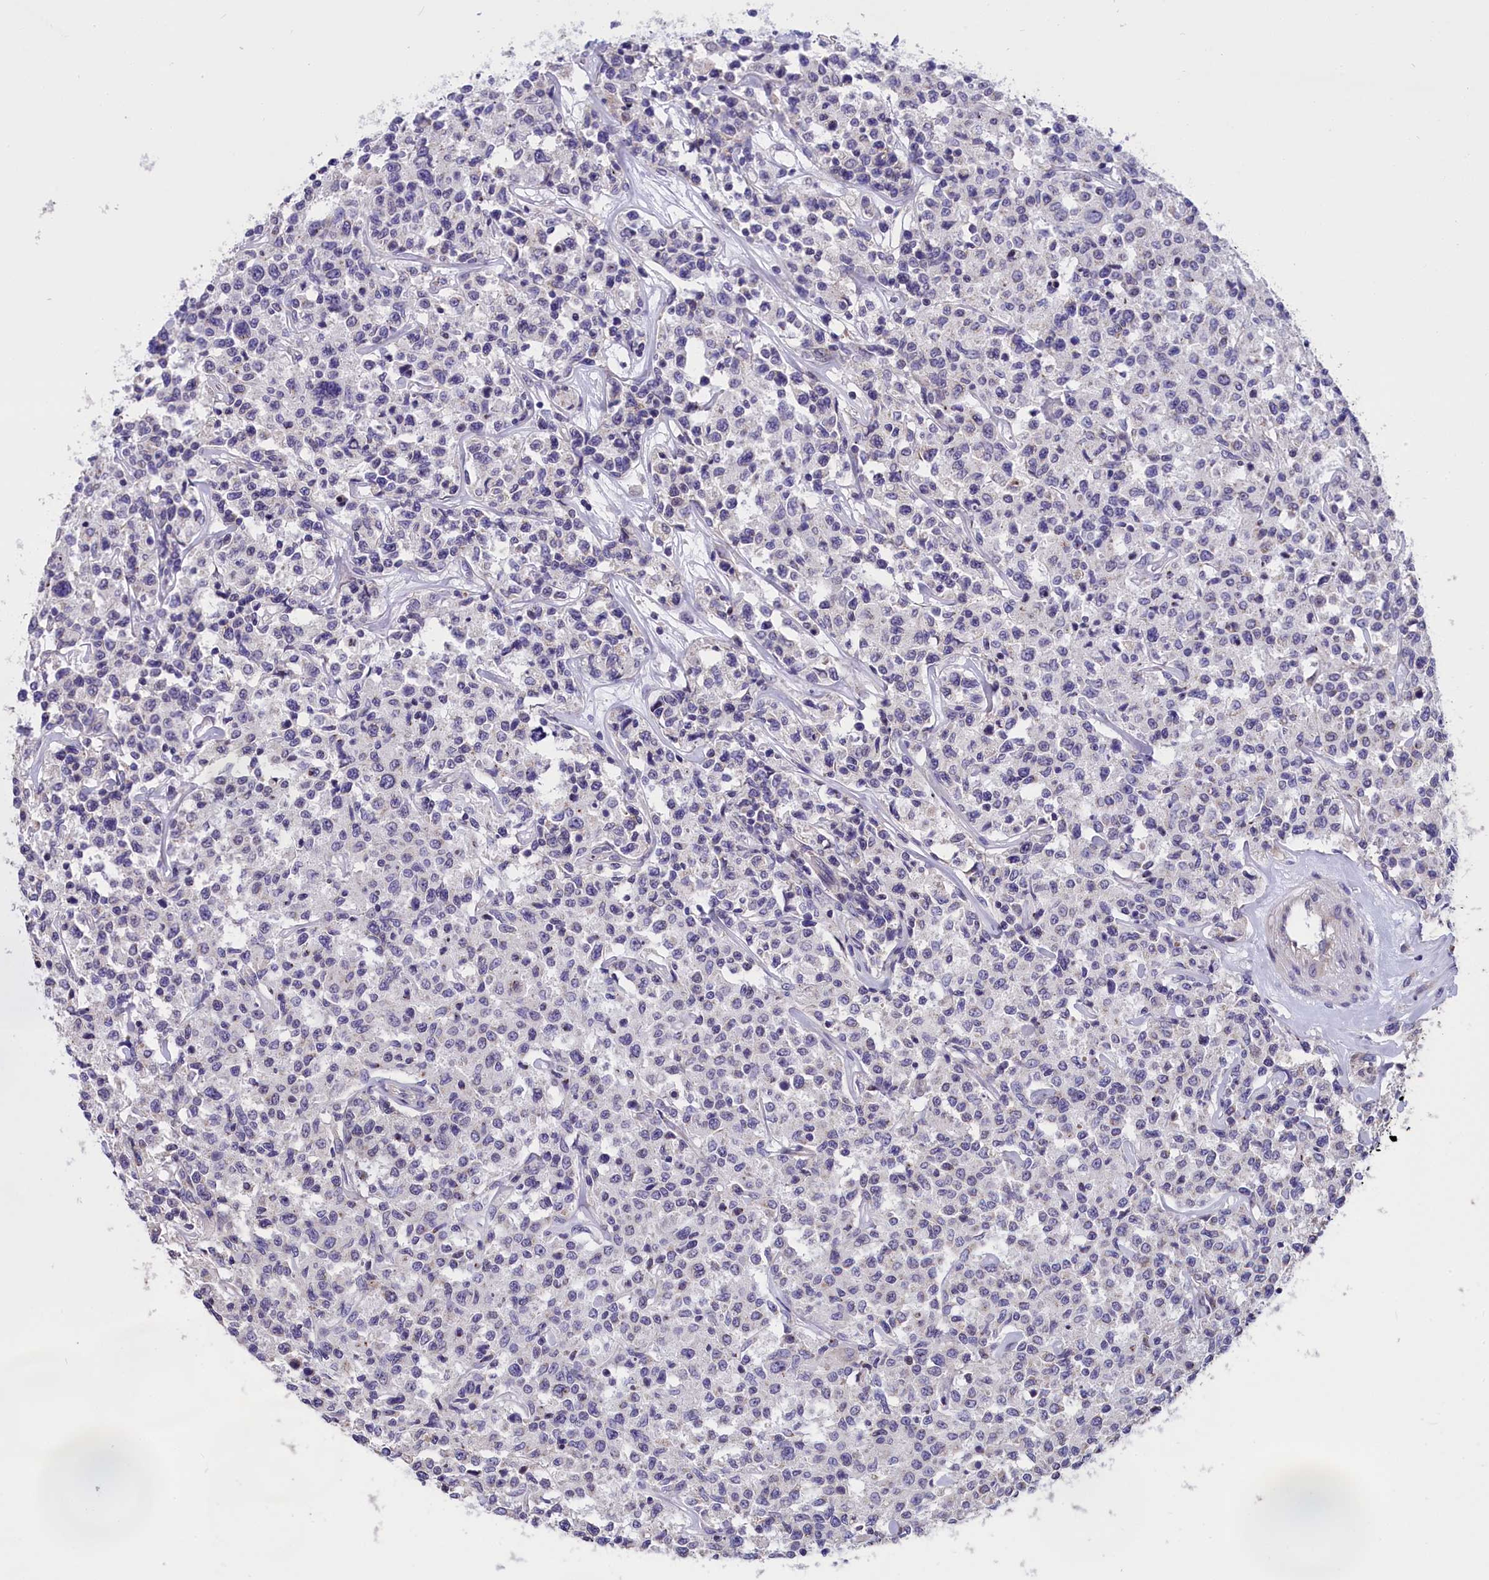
{"staining": {"intensity": "negative", "quantity": "none", "location": "none"}, "tissue": "lymphoma", "cell_type": "Tumor cells", "image_type": "cancer", "snomed": [{"axis": "morphology", "description": "Malignant lymphoma, non-Hodgkin's type, Low grade"}, {"axis": "topography", "description": "Small intestine"}], "caption": "This is an IHC photomicrograph of low-grade malignant lymphoma, non-Hodgkin's type. There is no expression in tumor cells.", "gene": "CYP2U1", "patient": {"sex": "female", "age": 59}}